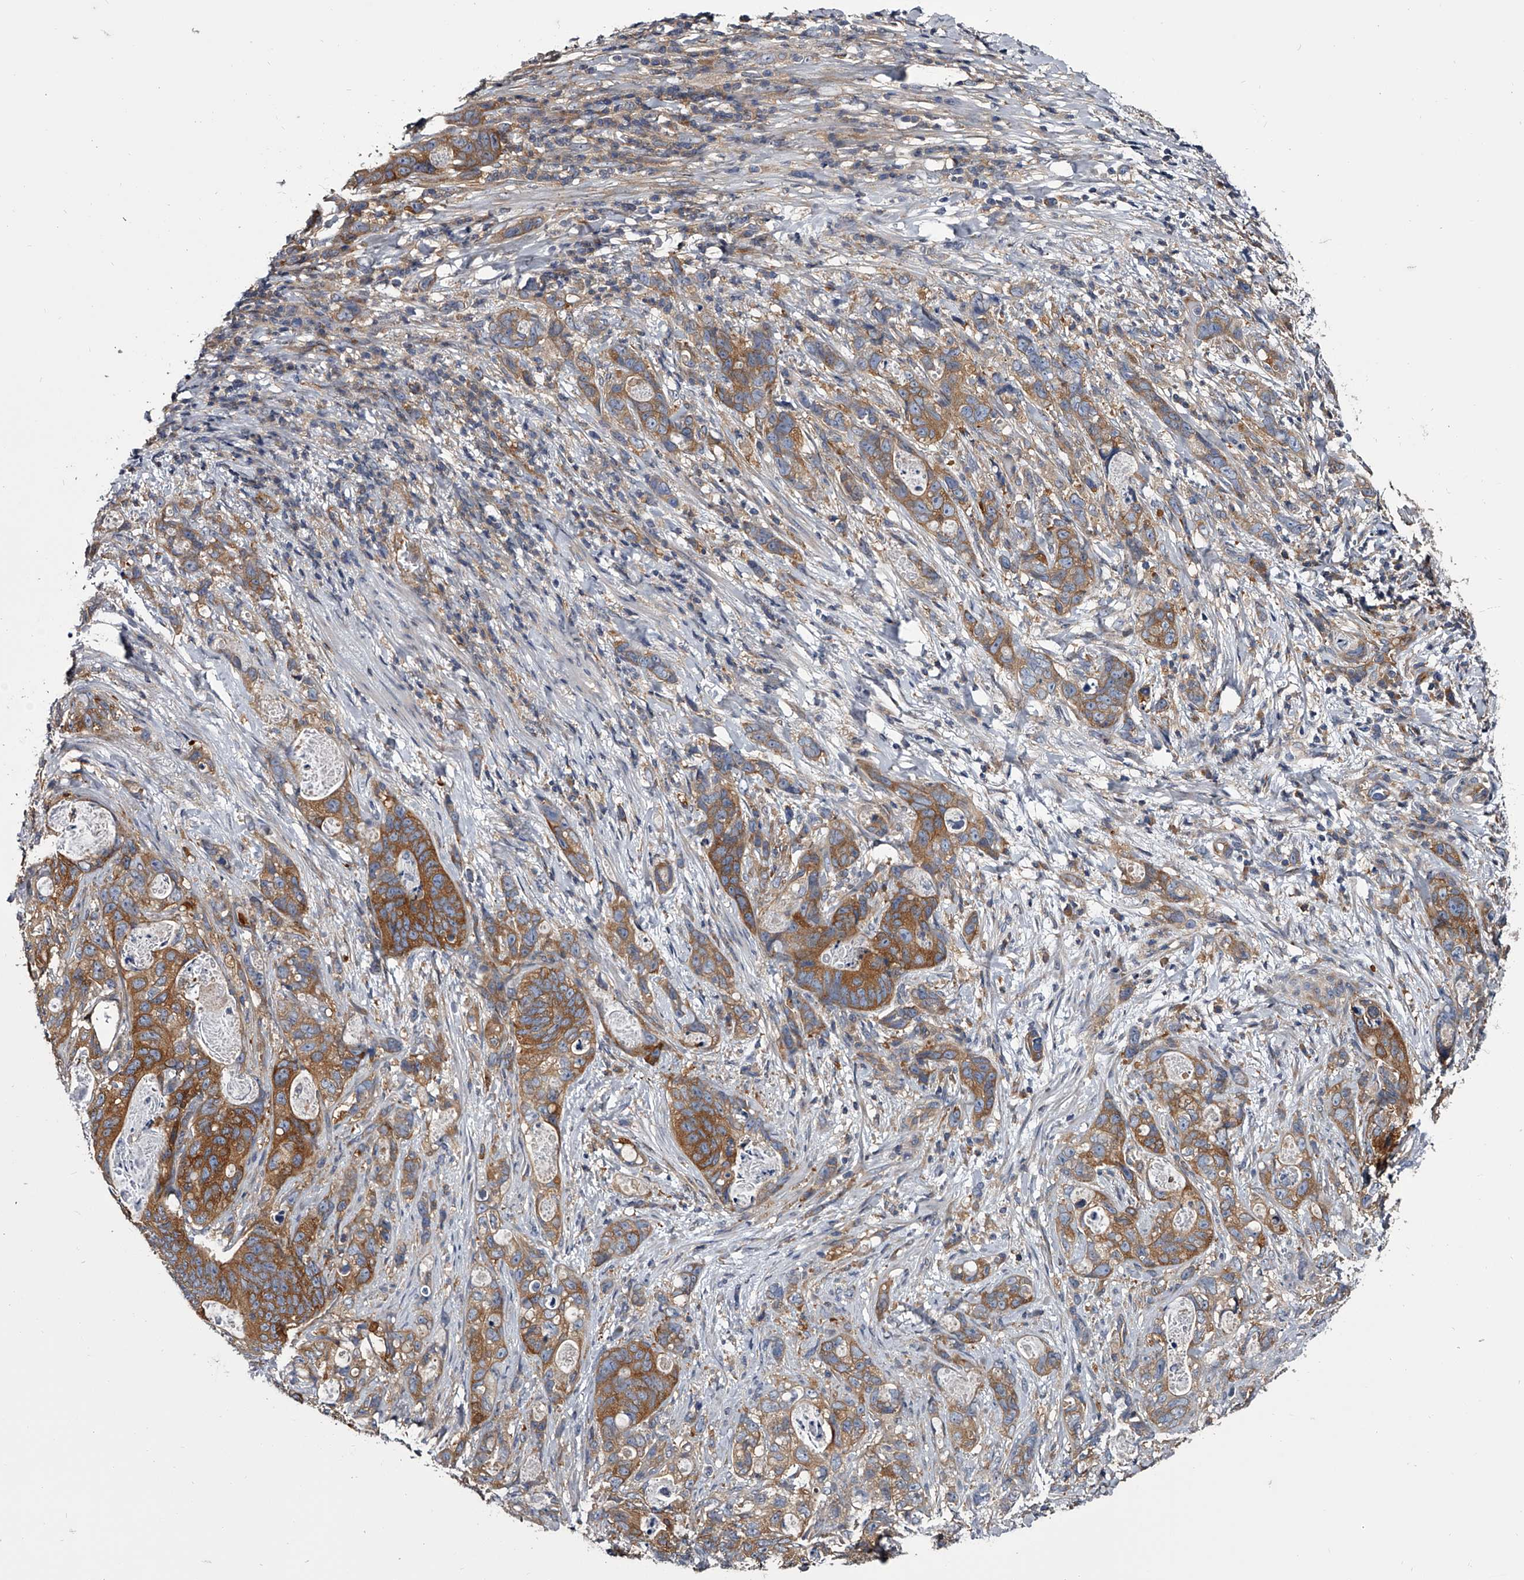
{"staining": {"intensity": "strong", "quantity": "25%-75%", "location": "cytoplasmic/membranous"}, "tissue": "stomach cancer", "cell_type": "Tumor cells", "image_type": "cancer", "snomed": [{"axis": "morphology", "description": "Normal tissue, NOS"}, {"axis": "morphology", "description": "Adenocarcinoma, NOS"}, {"axis": "topography", "description": "Stomach"}], "caption": "The image exhibits staining of stomach adenocarcinoma, revealing strong cytoplasmic/membranous protein expression (brown color) within tumor cells.", "gene": "GAPVD1", "patient": {"sex": "female", "age": 89}}